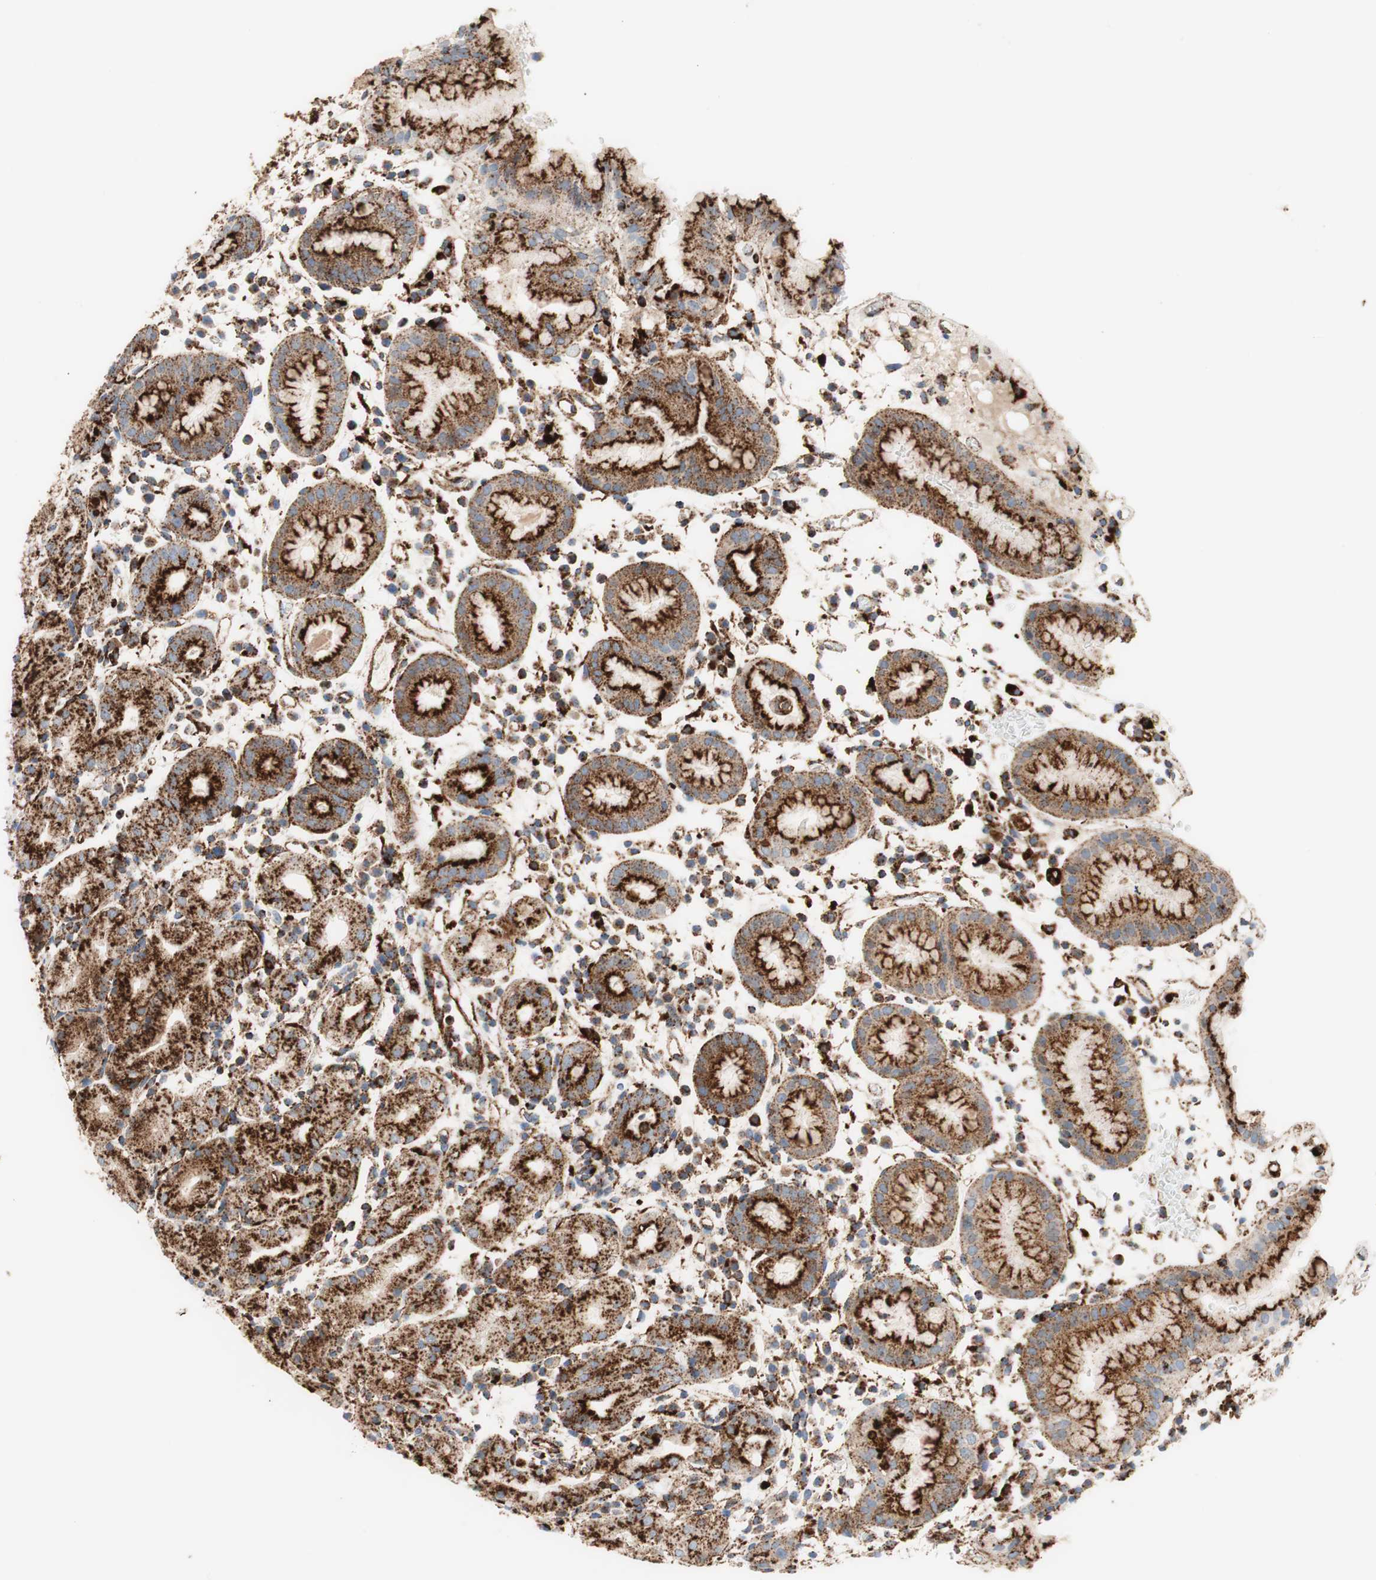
{"staining": {"intensity": "strong", "quantity": ">75%", "location": "cytoplasmic/membranous"}, "tissue": "stomach", "cell_type": "Glandular cells", "image_type": "normal", "snomed": [{"axis": "morphology", "description": "Normal tissue, NOS"}, {"axis": "topography", "description": "Stomach"}, {"axis": "topography", "description": "Stomach, lower"}], "caption": "Protein positivity by immunohistochemistry reveals strong cytoplasmic/membranous staining in approximately >75% of glandular cells in normal stomach.", "gene": "LAMP1", "patient": {"sex": "female", "age": 75}}